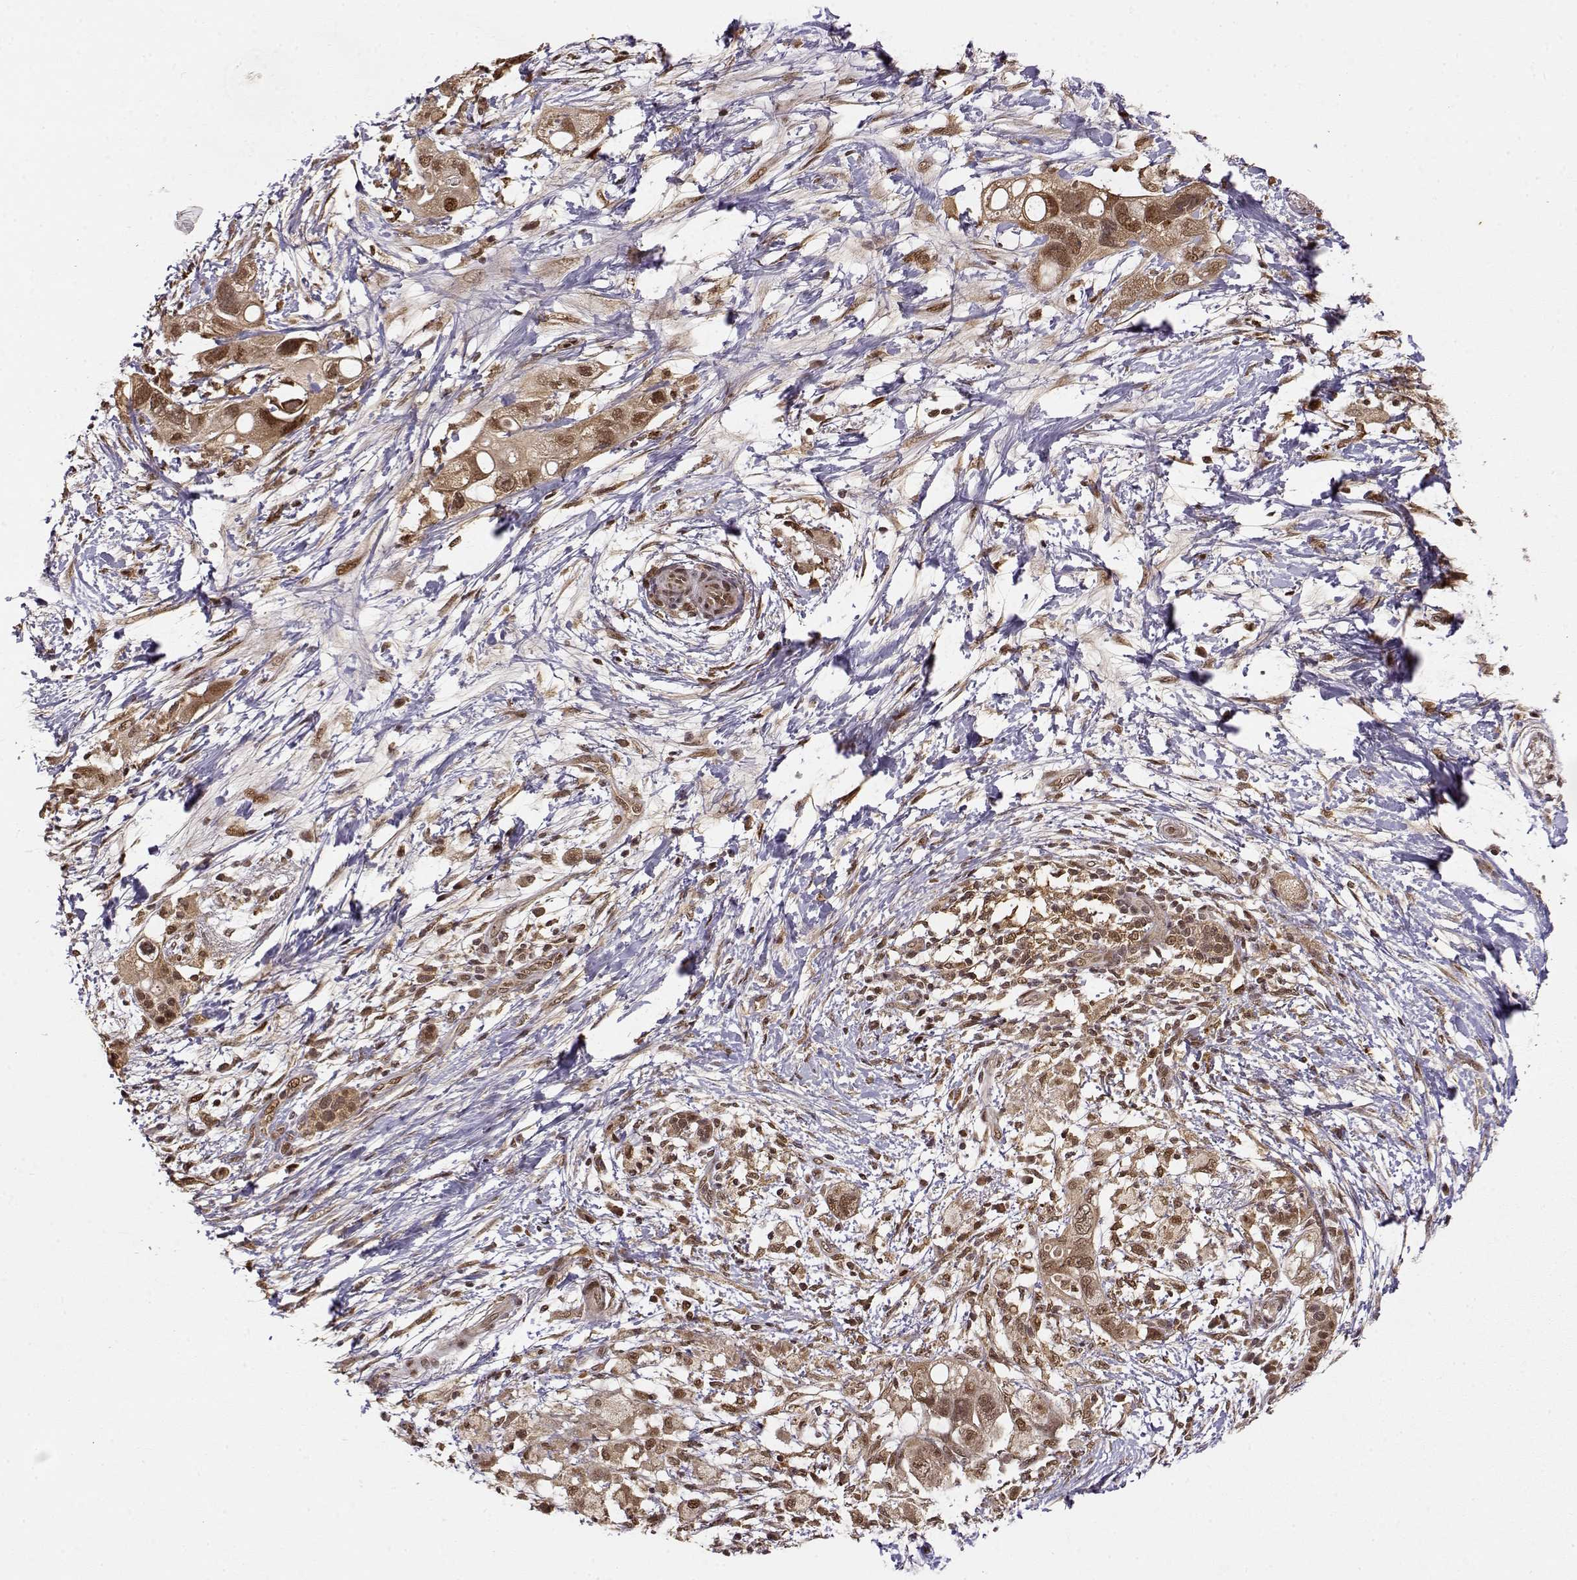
{"staining": {"intensity": "moderate", "quantity": ">75%", "location": "cytoplasmic/membranous,nuclear"}, "tissue": "pancreatic cancer", "cell_type": "Tumor cells", "image_type": "cancer", "snomed": [{"axis": "morphology", "description": "Adenocarcinoma, NOS"}, {"axis": "topography", "description": "Pancreas"}], "caption": "Adenocarcinoma (pancreatic) was stained to show a protein in brown. There is medium levels of moderate cytoplasmic/membranous and nuclear expression in about >75% of tumor cells.", "gene": "MAEA", "patient": {"sex": "female", "age": 72}}